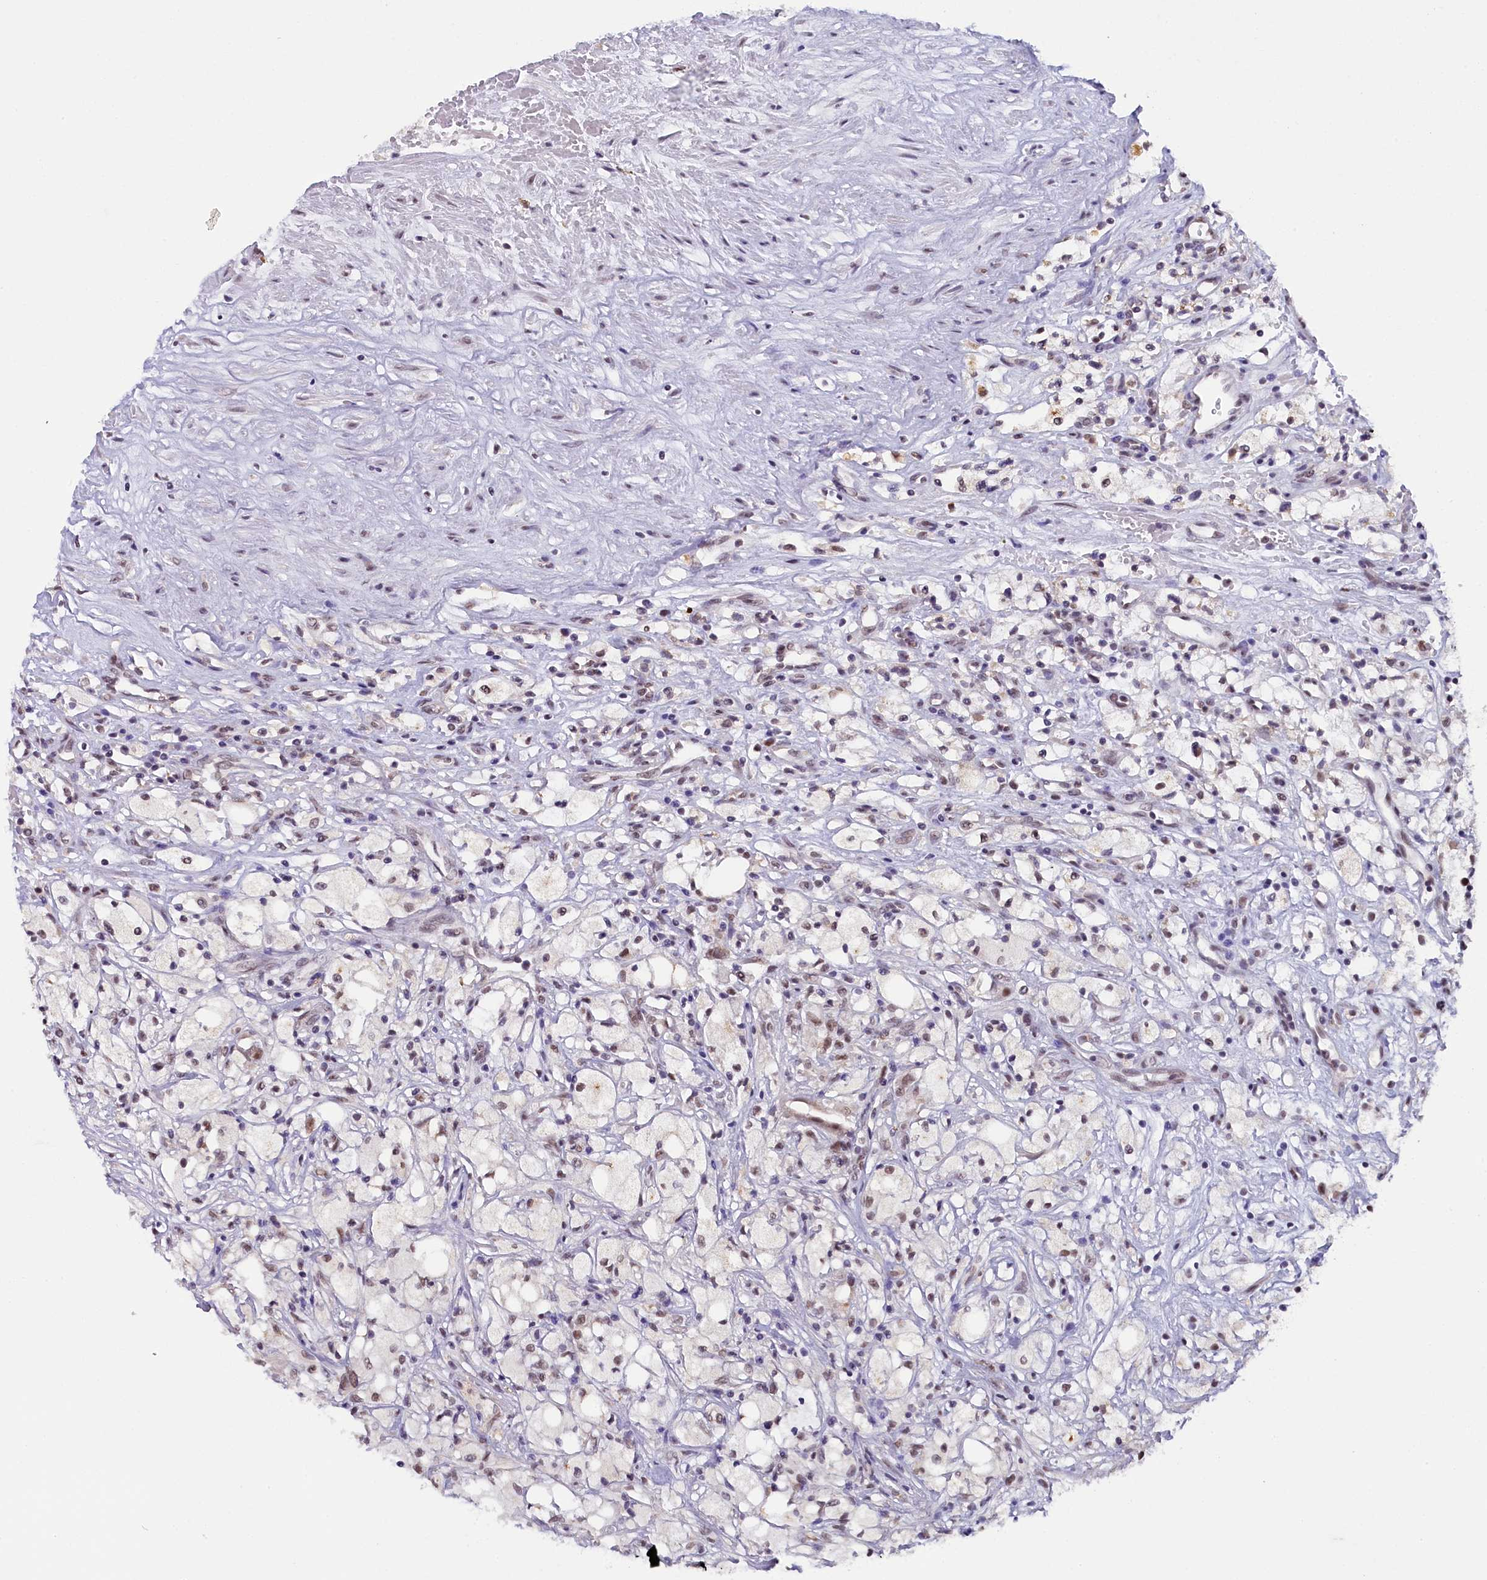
{"staining": {"intensity": "weak", "quantity": "25%-75%", "location": "nuclear"}, "tissue": "renal cancer", "cell_type": "Tumor cells", "image_type": "cancer", "snomed": [{"axis": "morphology", "description": "Adenocarcinoma, NOS"}, {"axis": "topography", "description": "Kidney"}], "caption": "A photomicrograph showing weak nuclear staining in about 25%-75% of tumor cells in renal cancer, as visualized by brown immunohistochemical staining.", "gene": "NCBP1", "patient": {"sex": "male", "age": 59}}